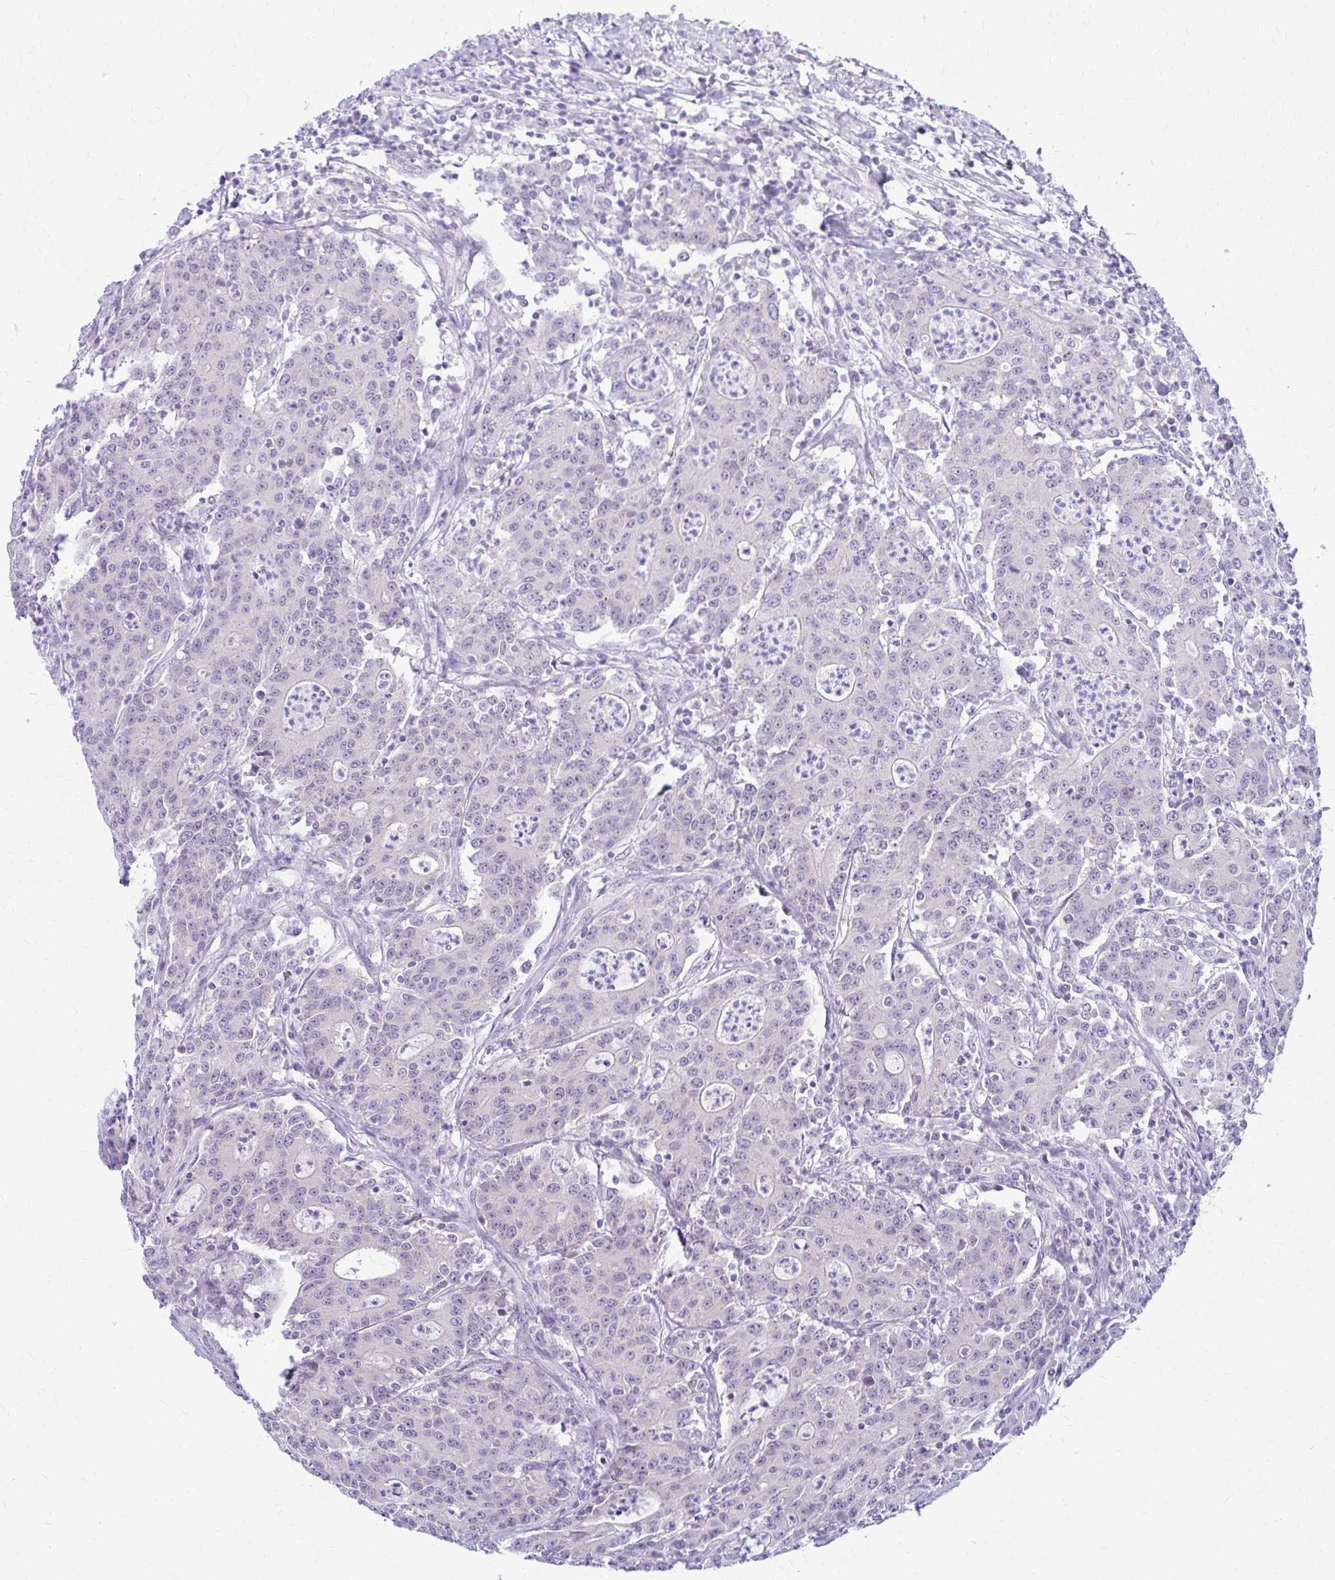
{"staining": {"intensity": "negative", "quantity": "none", "location": "none"}, "tissue": "colorectal cancer", "cell_type": "Tumor cells", "image_type": "cancer", "snomed": [{"axis": "morphology", "description": "Adenocarcinoma, NOS"}, {"axis": "topography", "description": "Colon"}], "caption": "There is no significant expression in tumor cells of colorectal adenocarcinoma.", "gene": "RADIL", "patient": {"sex": "male", "age": 83}}